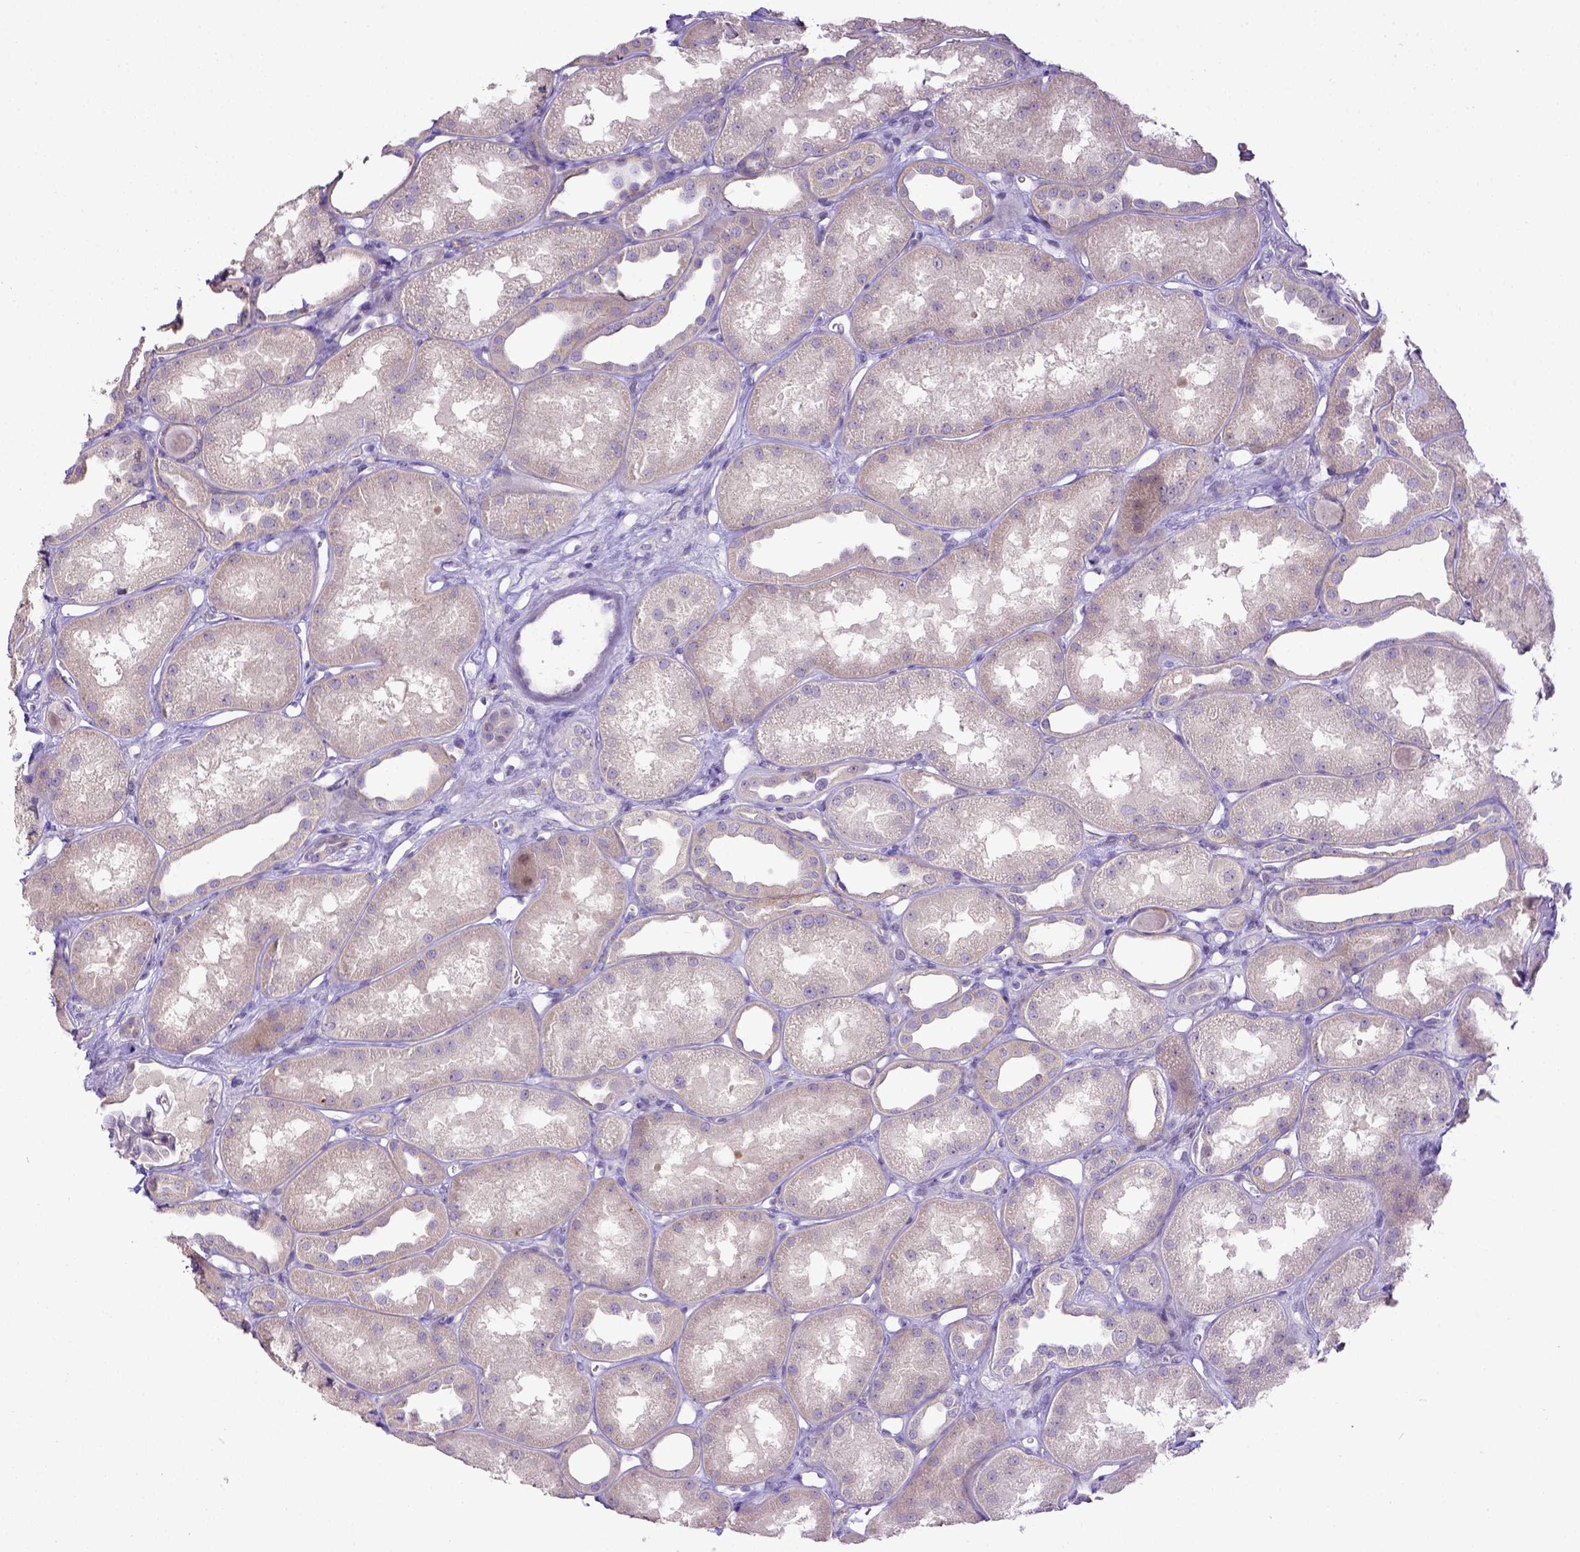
{"staining": {"intensity": "negative", "quantity": "none", "location": "none"}, "tissue": "kidney", "cell_type": "Cells in glomeruli", "image_type": "normal", "snomed": [{"axis": "morphology", "description": "Normal tissue, NOS"}, {"axis": "topography", "description": "Kidney"}], "caption": "Immunohistochemistry (IHC) histopathology image of normal kidney: kidney stained with DAB demonstrates no significant protein positivity in cells in glomeruli. (Brightfield microscopy of DAB (3,3'-diaminobenzidine) immunohistochemistry (IHC) at high magnification).", "gene": "CD40", "patient": {"sex": "male", "age": 61}}